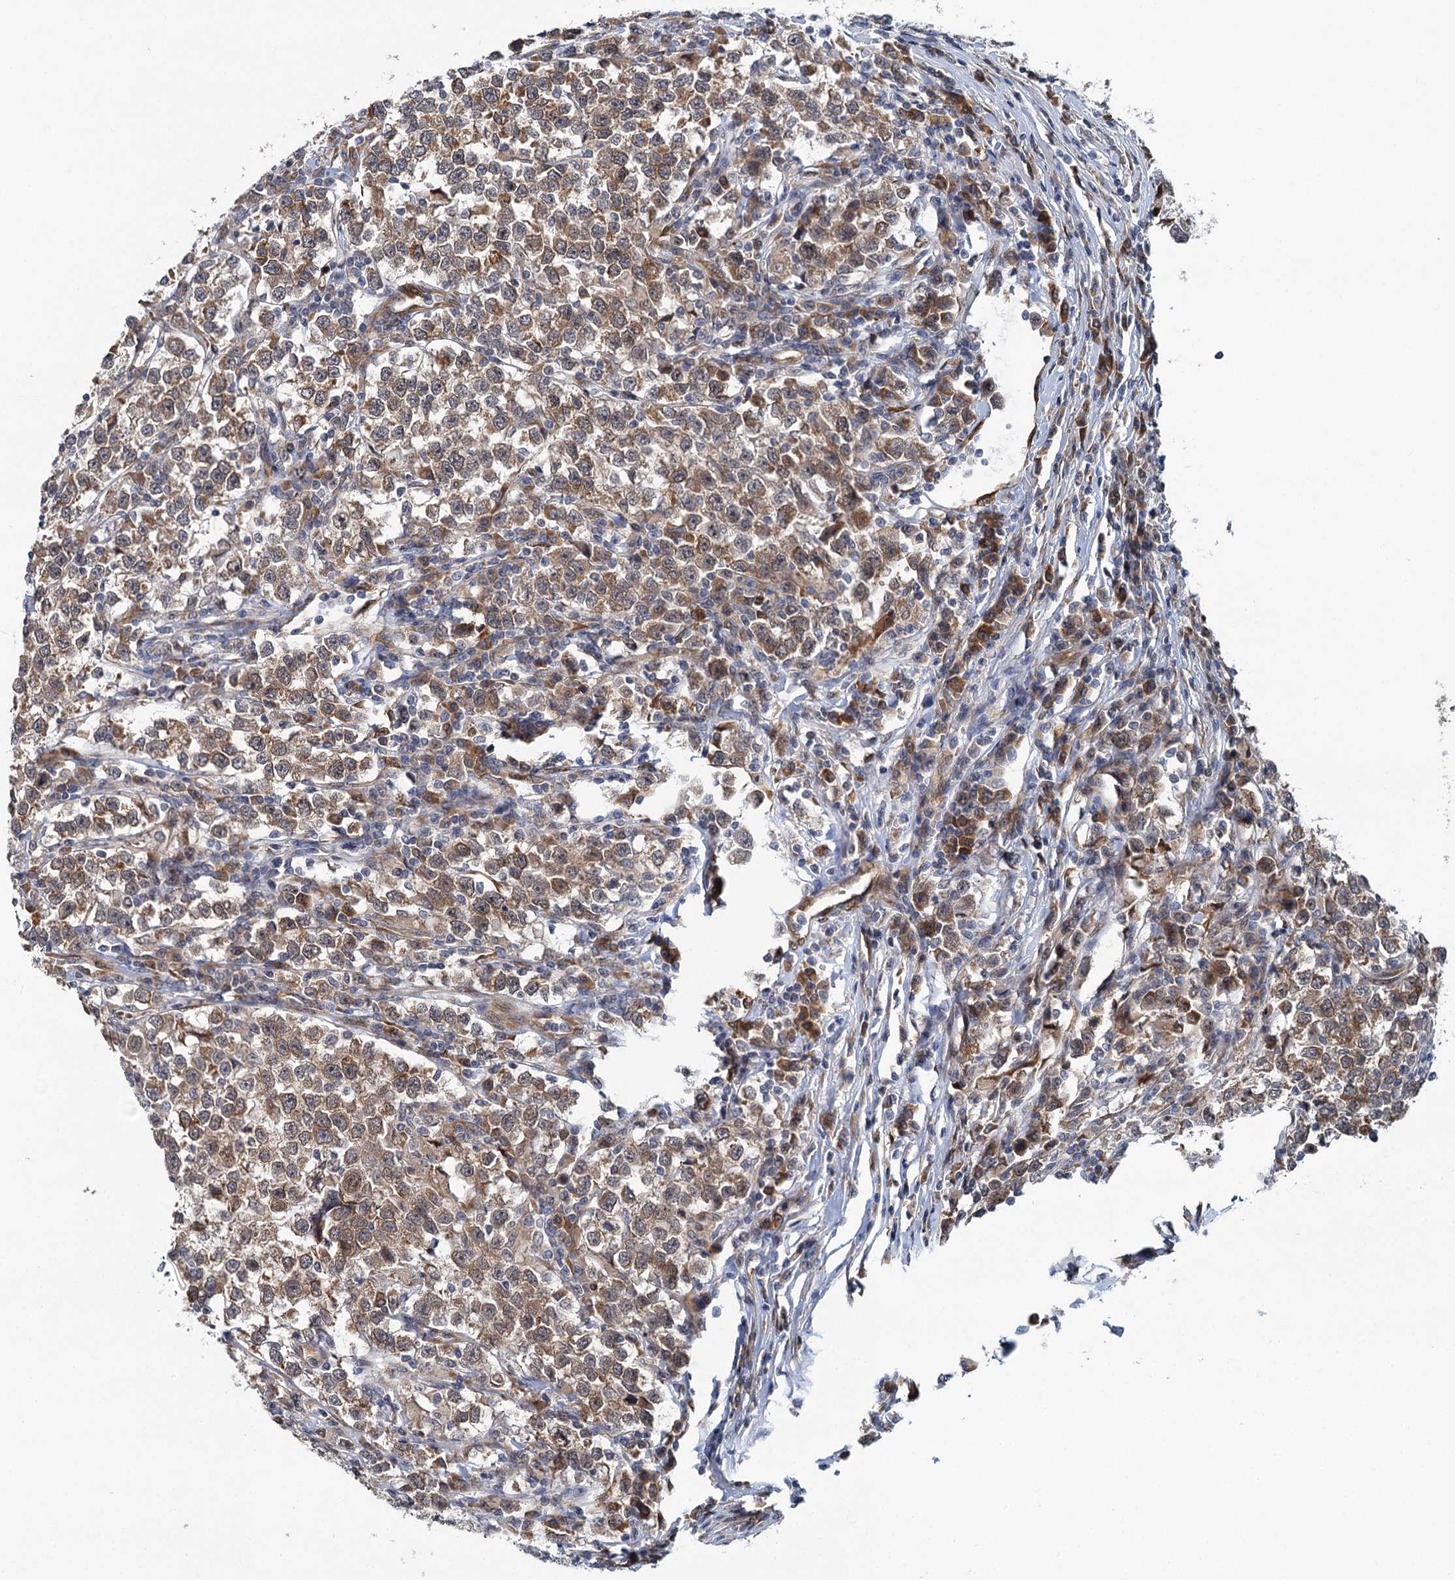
{"staining": {"intensity": "moderate", "quantity": ">75%", "location": "cytoplasmic/membranous"}, "tissue": "testis cancer", "cell_type": "Tumor cells", "image_type": "cancer", "snomed": [{"axis": "morphology", "description": "Normal tissue, NOS"}, {"axis": "morphology", "description": "Seminoma, NOS"}, {"axis": "topography", "description": "Testis"}], "caption": "This photomicrograph reveals immunohistochemistry (IHC) staining of seminoma (testis), with medium moderate cytoplasmic/membranous expression in about >75% of tumor cells.", "gene": "APBA2", "patient": {"sex": "male", "age": 43}}